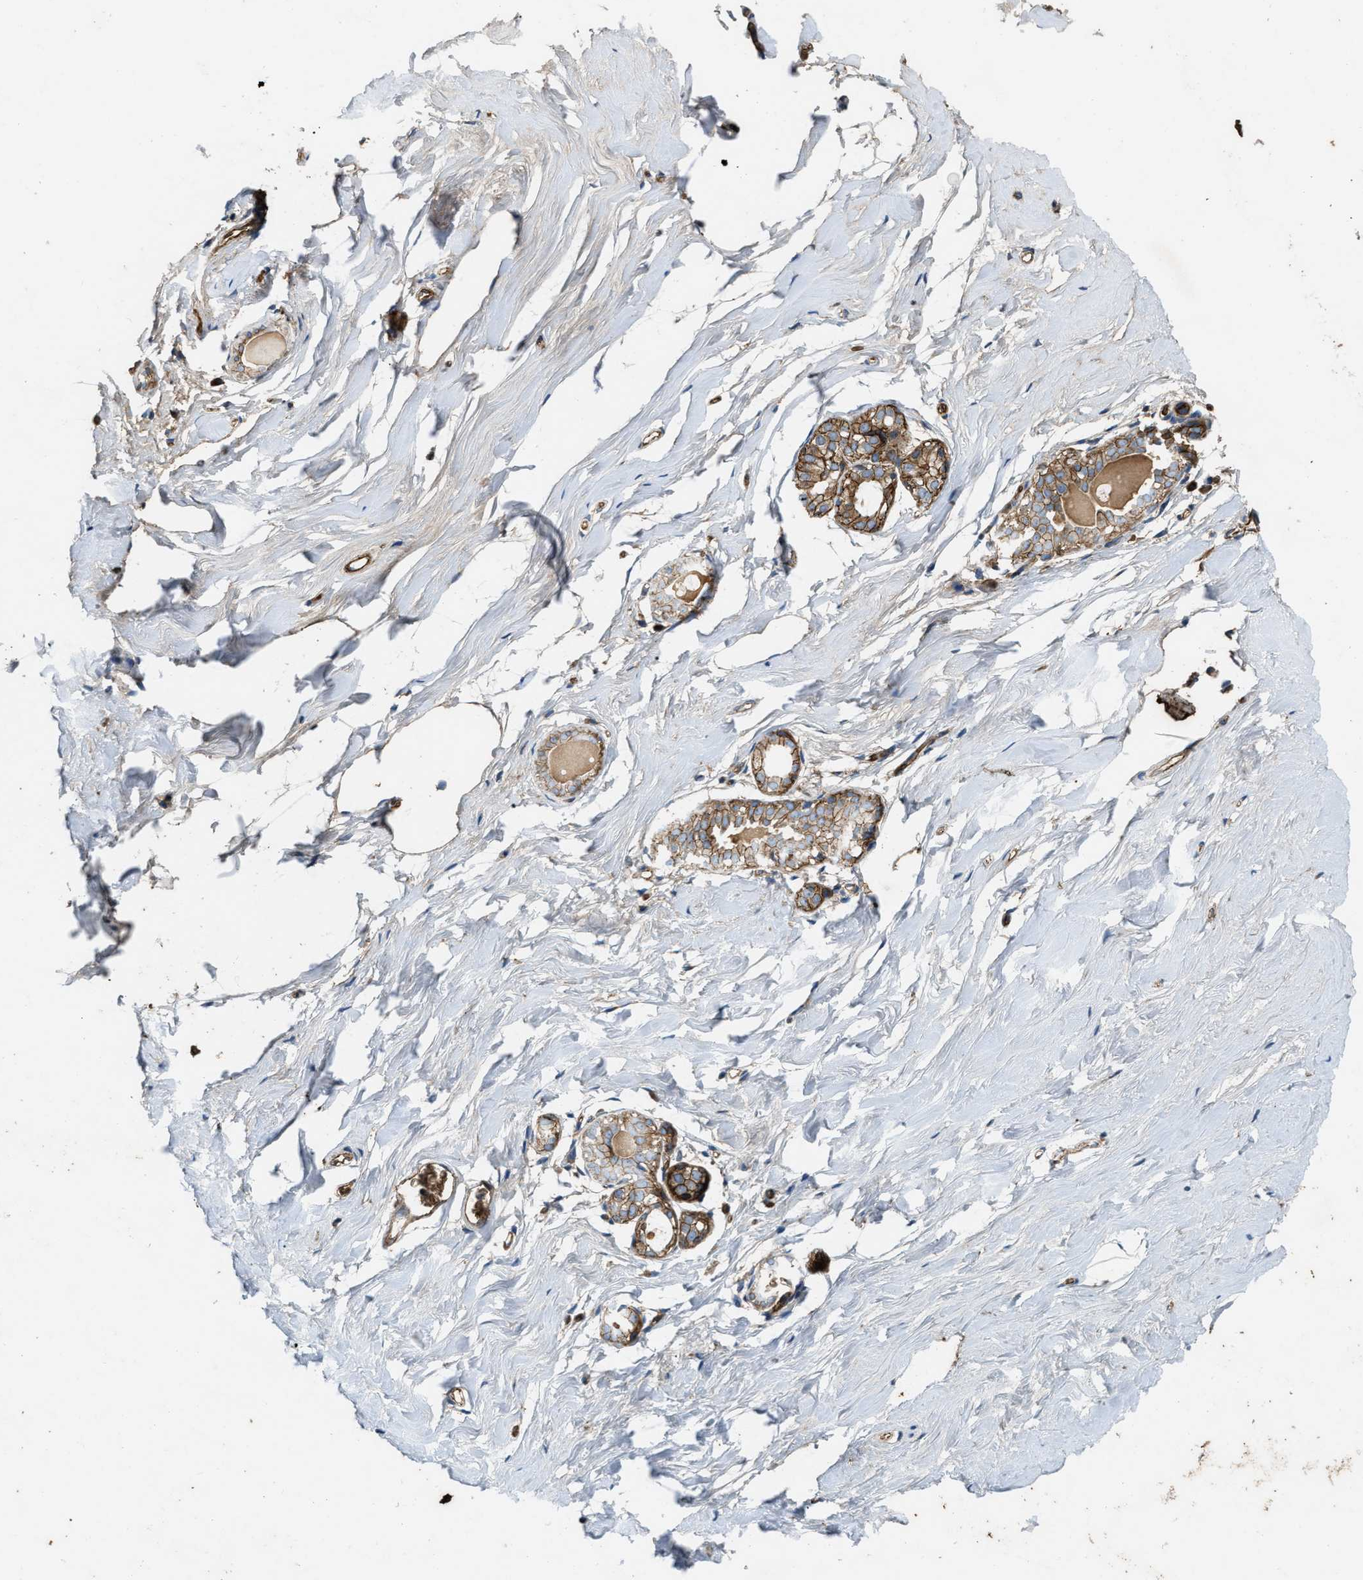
{"staining": {"intensity": "moderate", "quantity": ">75%", "location": "cytoplasmic/membranous"}, "tissue": "breast", "cell_type": "Glandular cells", "image_type": "normal", "snomed": [{"axis": "morphology", "description": "Normal tissue, NOS"}, {"axis": "topography", "description": "Breast"}], "caption": "Breast stained with DAB IHC reveals medium levels of moderate cytoplasmic/membranous positivity in about >75% of glandular cells.", "gene": "ERC1", "patient": {"sex": "female", "age": 62}}